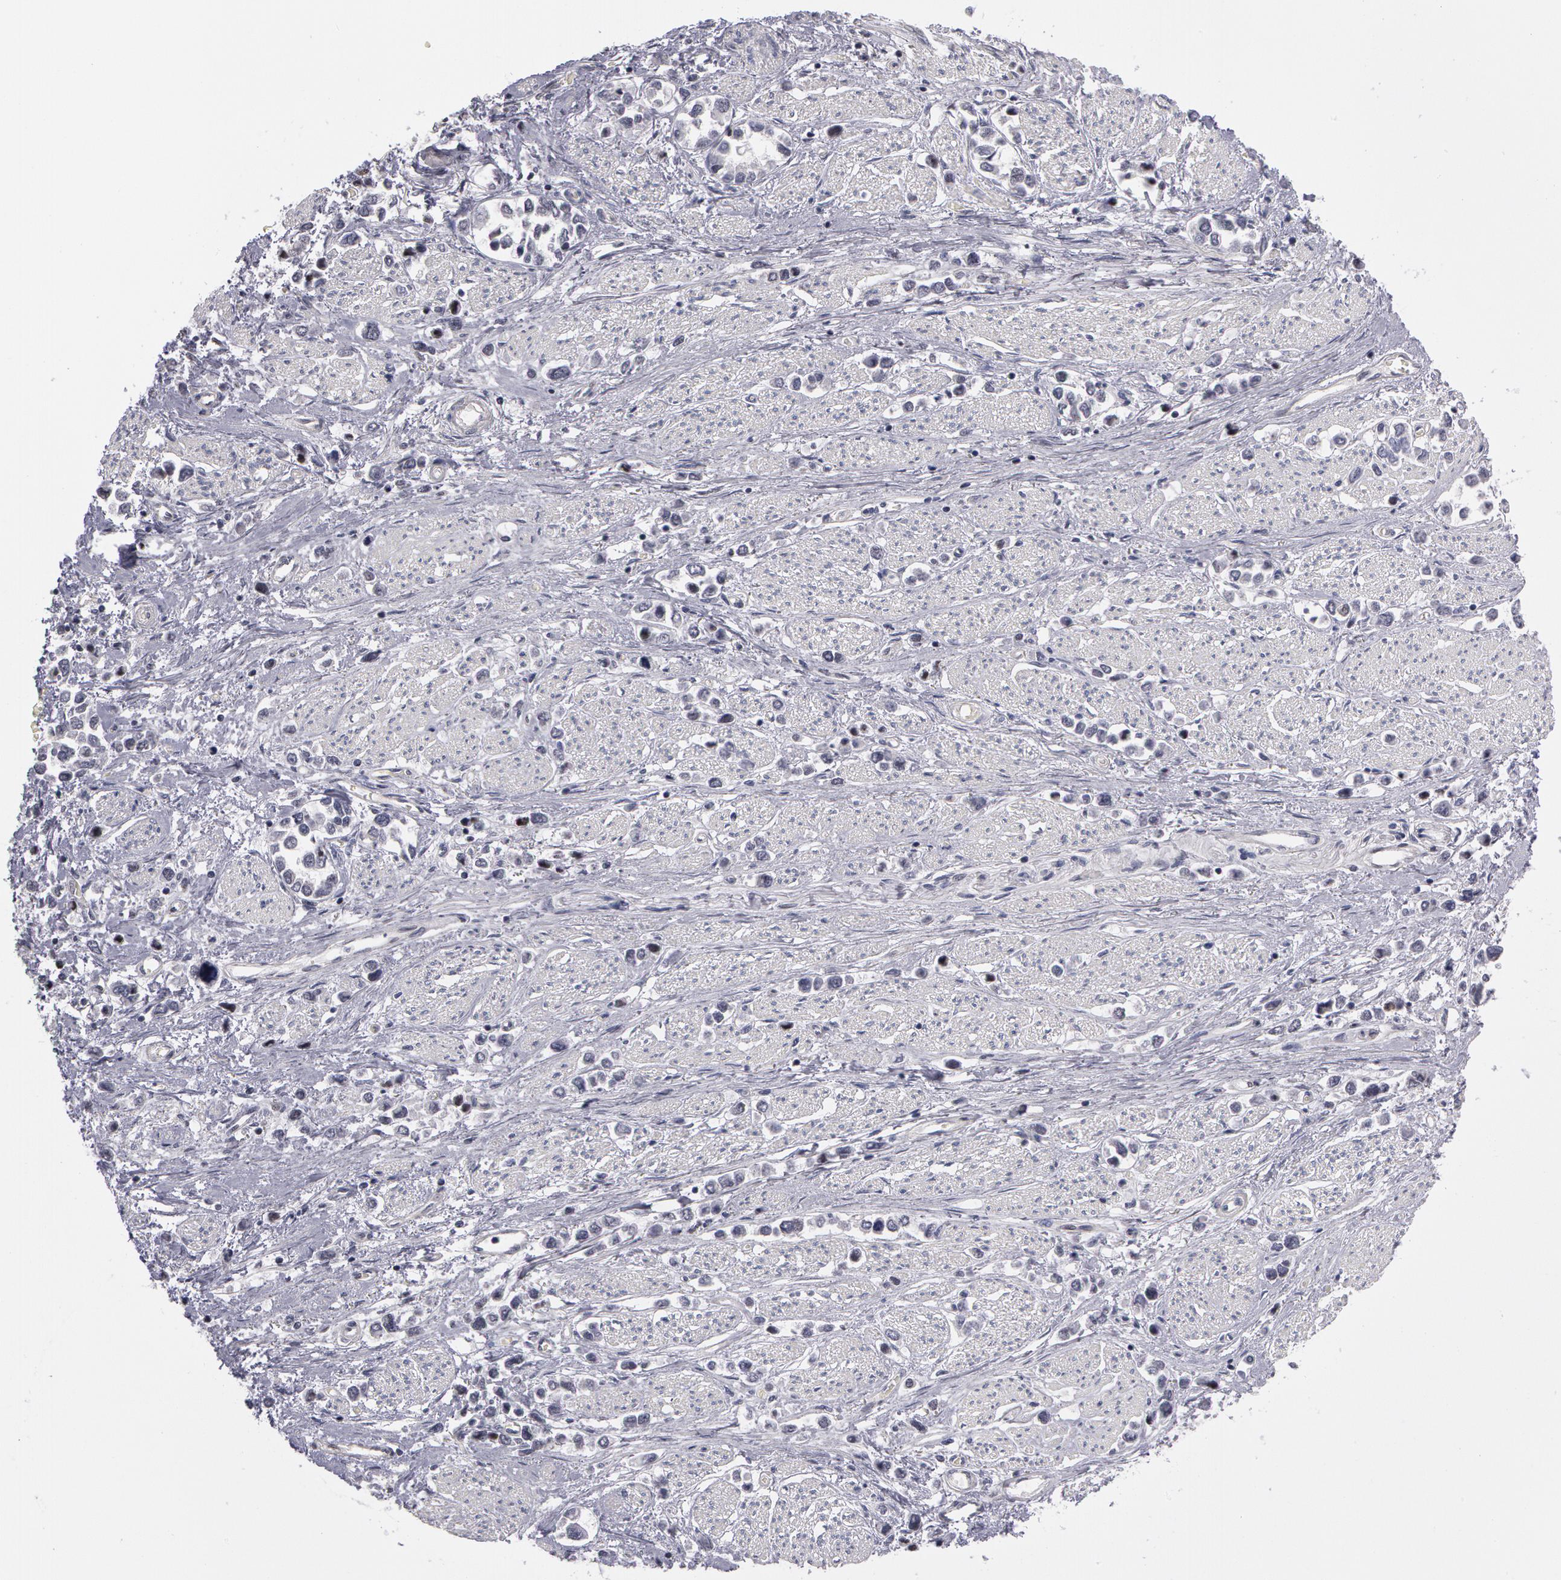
{"staining": {"intensity": "negative", "quantity": "none", "location": "none"}, "tissue": "stomach cancer", "cell_type": "Tumor cells", "image_type": "cancer", "snomed": [{"axis": "morphology", "description": "Adenocarcinoma, NOS"}, {"axis": "topography", "description": "Stomach, upper"}], "caption": "This is a image of immunohistochemistry (IHC) staining of stomach cancer (adenocarcinoma), which shows no staining in tumor cells.", "gene": "PRICKLE1", "patient": {"sex": "male", "age": 76}}